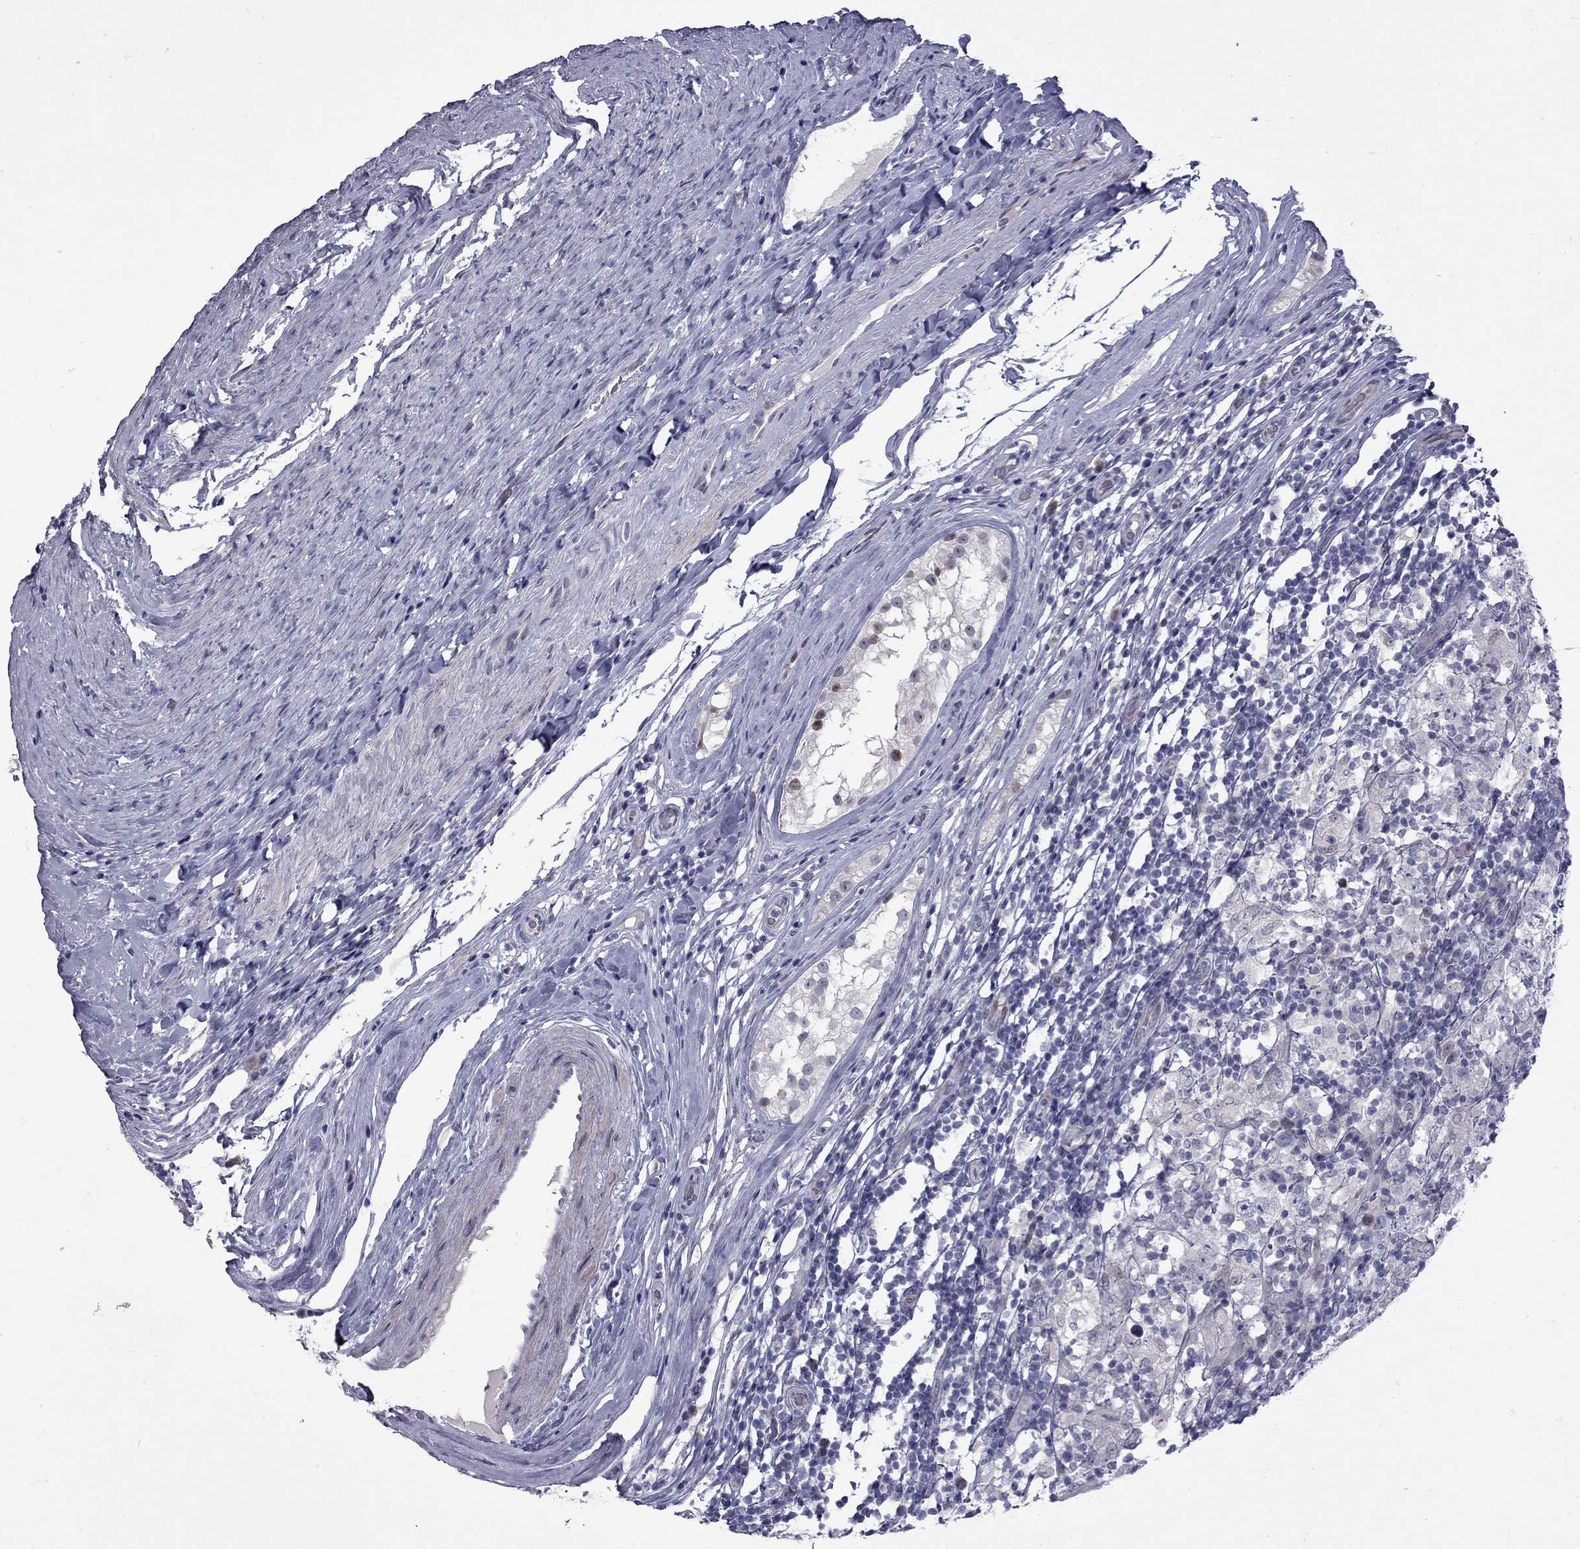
{"staining": {"intensity": "negative", "quantity": "none", "location": "none"}, "tissue": "testis cancer", "cell_type": "Tumor cells", "image_type": "cancer", "snomed": [{"axis": "morphology", "description": "Seminoma, NOS"}, {"axis": "morphology", "description": "Carcinoma, Embryonal, NOS"}, {"axis": "topography", "description": "Testis"}], "caption": "Testis cancer was stained to show a protein in brown. There is no significant staining in tumor cells.", "gene": "NRARP", "patient": {"sex": "male", "age": 41}}